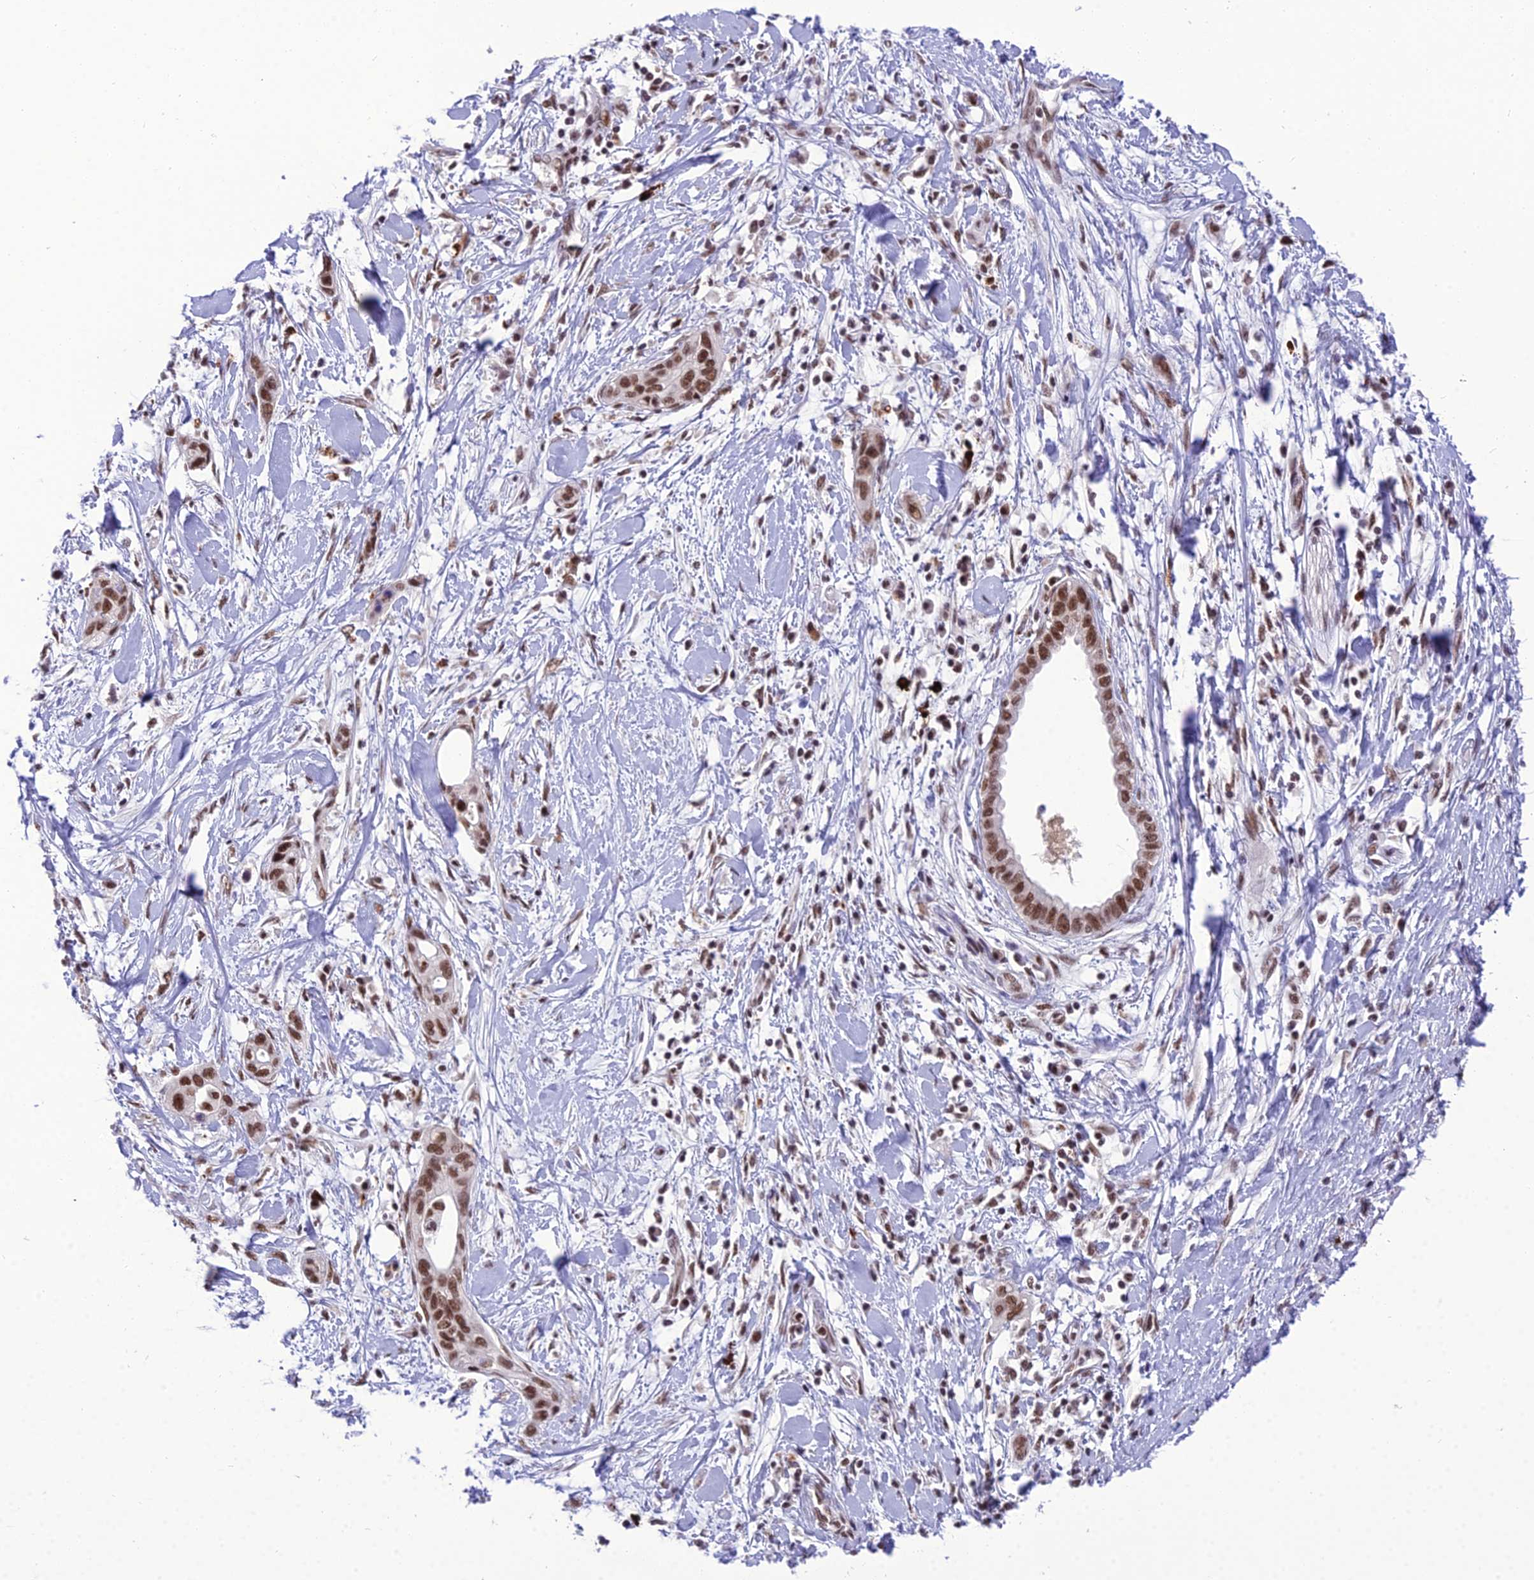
{"staining": {"intensity": "moderate", "quantity": ">75%", "location": "nuclear"}, "tissue": "pancreatic cancer", "cell_type": "Tumor cells", "image_type": "cancer", "snomed": [{"axis": "morphology", "description": "Normal tissue, NOS"}, {"axis": "morphology", "description": "Adenocarcinoma, NOS"}, {"axis": "topography", "description": "Pancreas"}, {"axis": "topography", "description": "Peripheral nerve tissue"}], "caption": "Immunohistochemical staining of pancreatic cancer displays medium levels of moderate nuclear staining in about >75% of tumor cells.", "gene": "SH3RF3", "patient": {"sex": "male", "age": 59}}